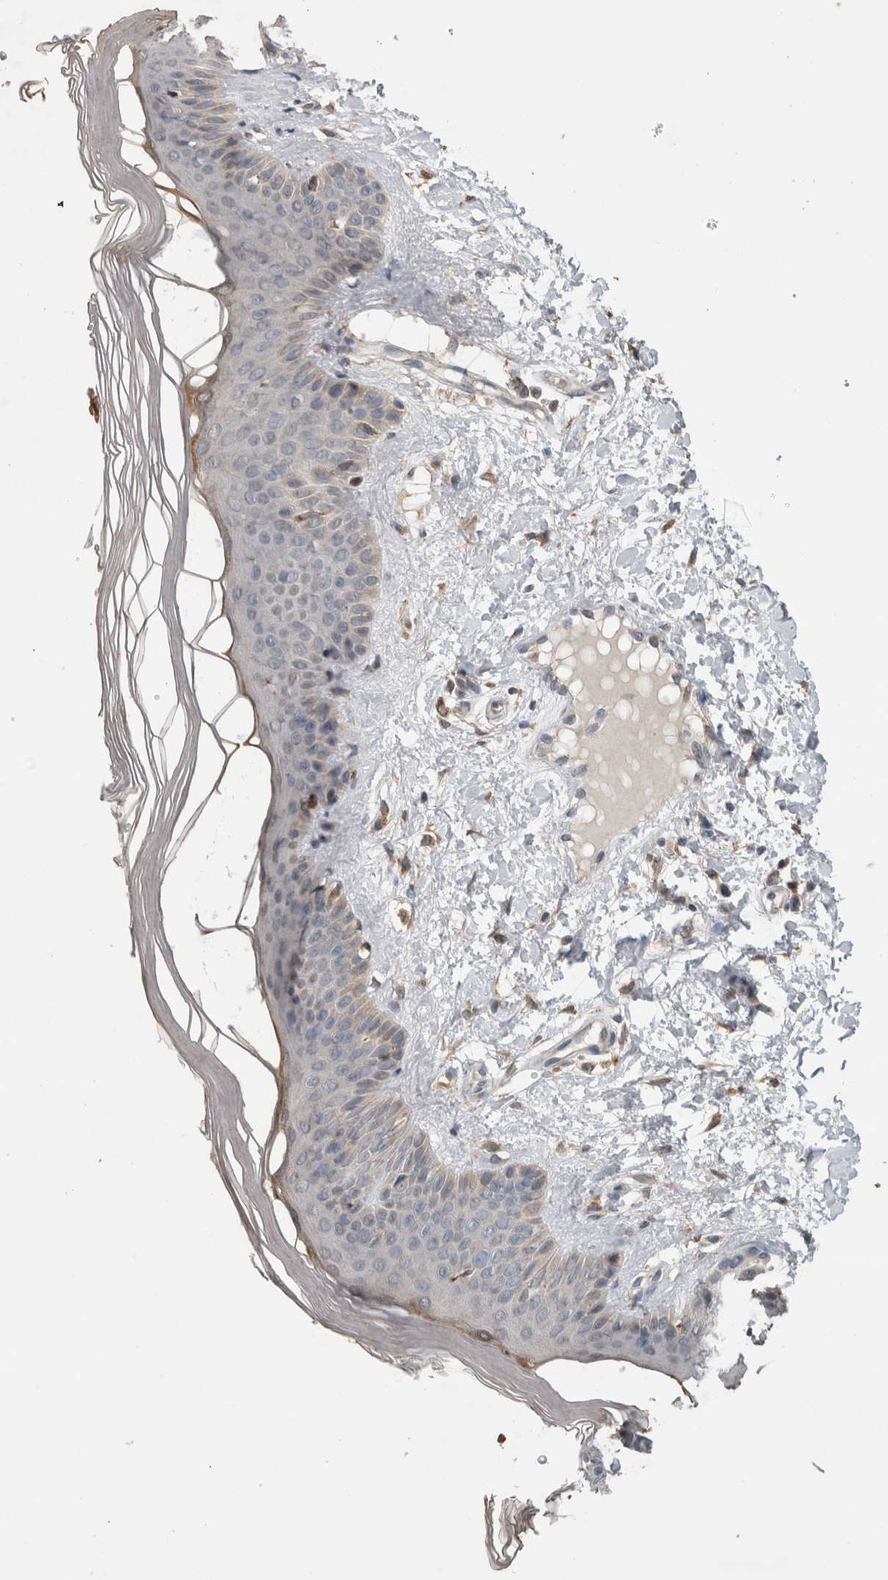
{"staining": {"intensity": "moderate", "quantity": ">75%", "location": "cytoplasmic/membranous"}, "tissue": "skin", "cell_type": "Fibroblasts", "image_type": "normal", "snomed": [{"axis": "morphology", "description": "Normal tissue, NOS"}, {"axis": "morphology", "description": "Malignant melanoma, Metastatic site"}, {"axis": "topography", "description": "Skin"}], "caption": "Immunohistochemistry (IHC) of normal human skin reveals medium levels of moderate cytoplasmic/membranous staining in approximately >75% of fibroblasts.", "gene": "ADGRL3", "patient": {"sex": "male", "age": 41}}